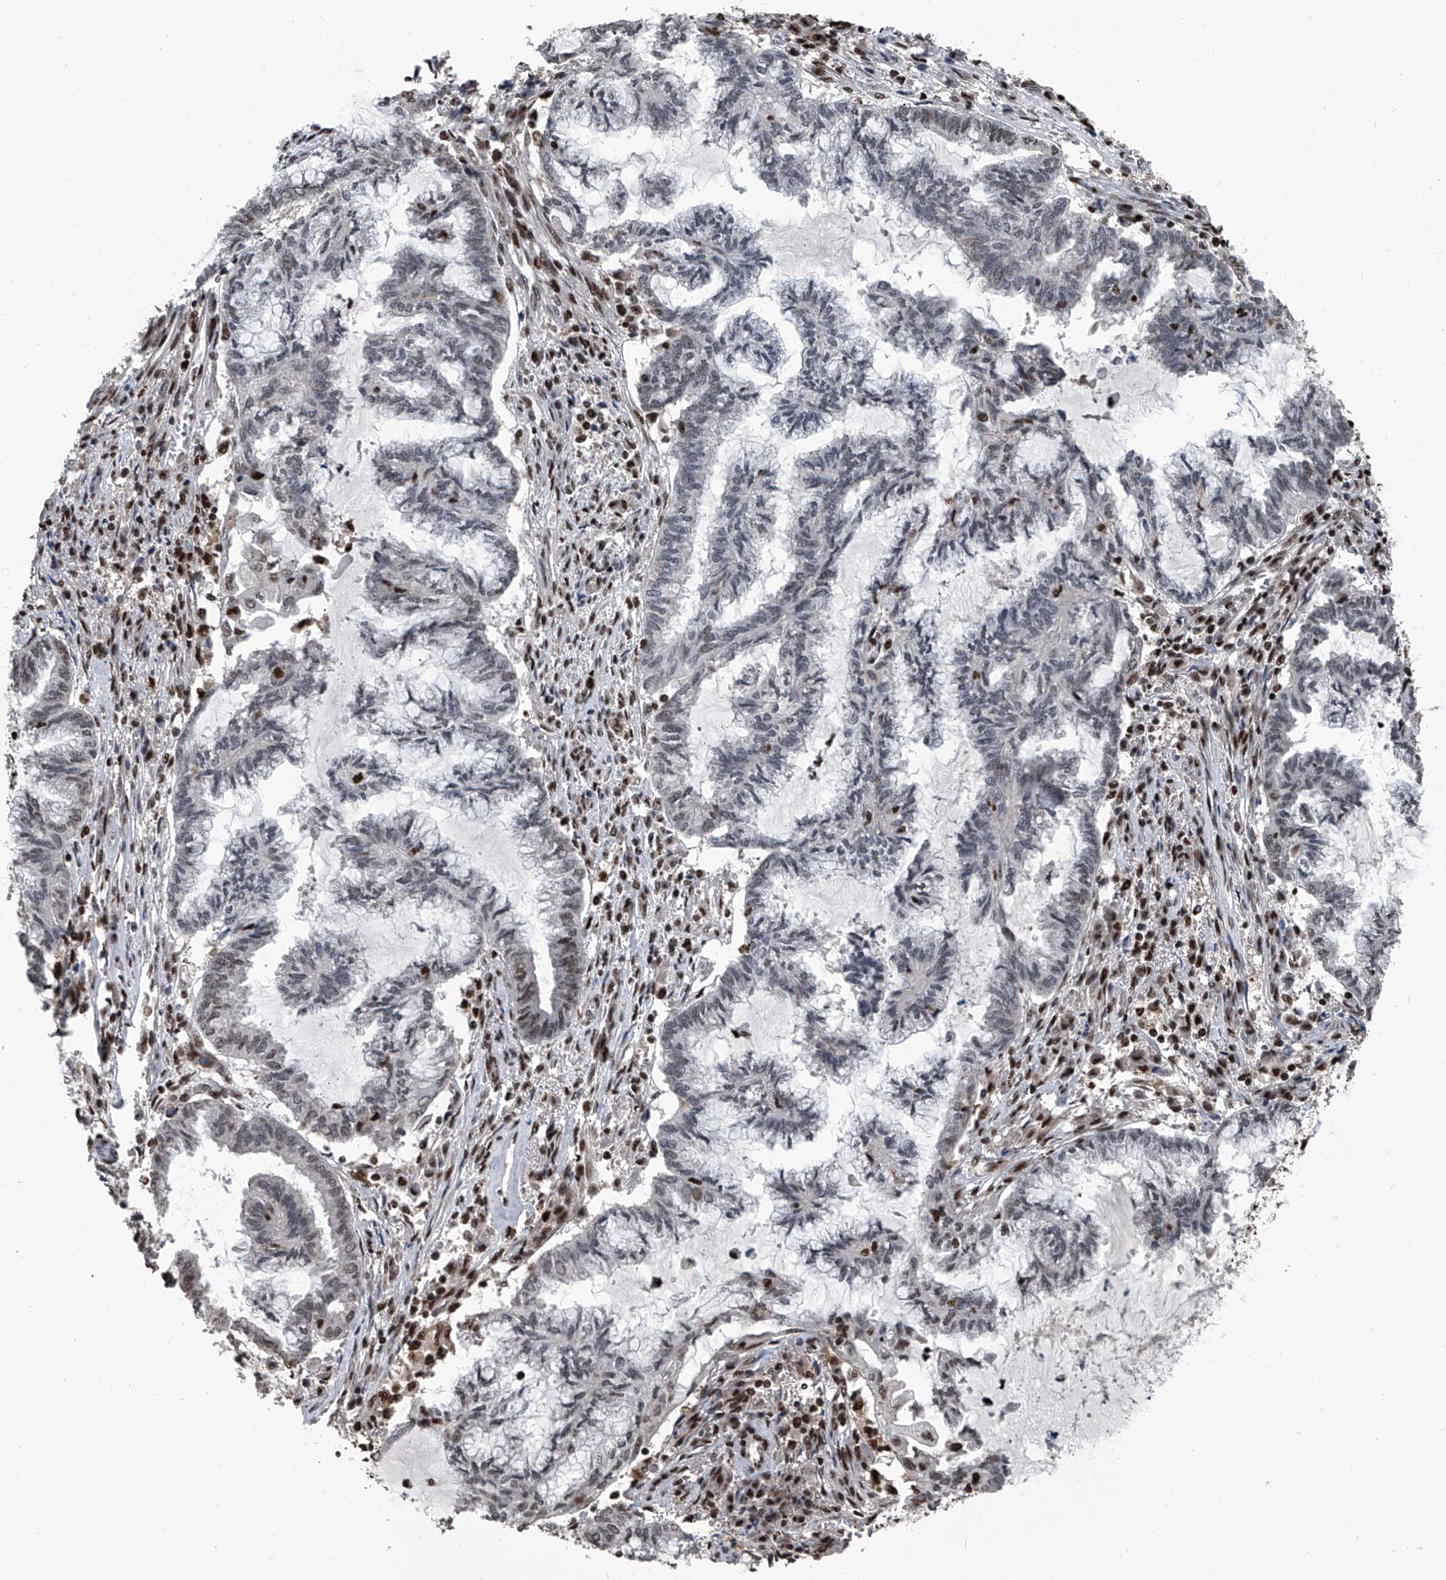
{"staining": {"intensity": "moderate", "quantity": "<25%", "location": "nuclear"}, "tissue": "endometrial cancer", "cell_type": "Tumor cells", "image_type": "cancer", "snomed": [{"axis": "morphology", "description": "Adenocarcinoma, NOS"}, {"axis": "topography", "description": "Endometrium"}], "caption": "Endometrial cancer (adenocarcinoma) tissue demonstrates moderate nuclear positivity in approximately <25% of tumor cells", "gene": "FKBP5", "patient": {"sex": "female", "age": 86}}